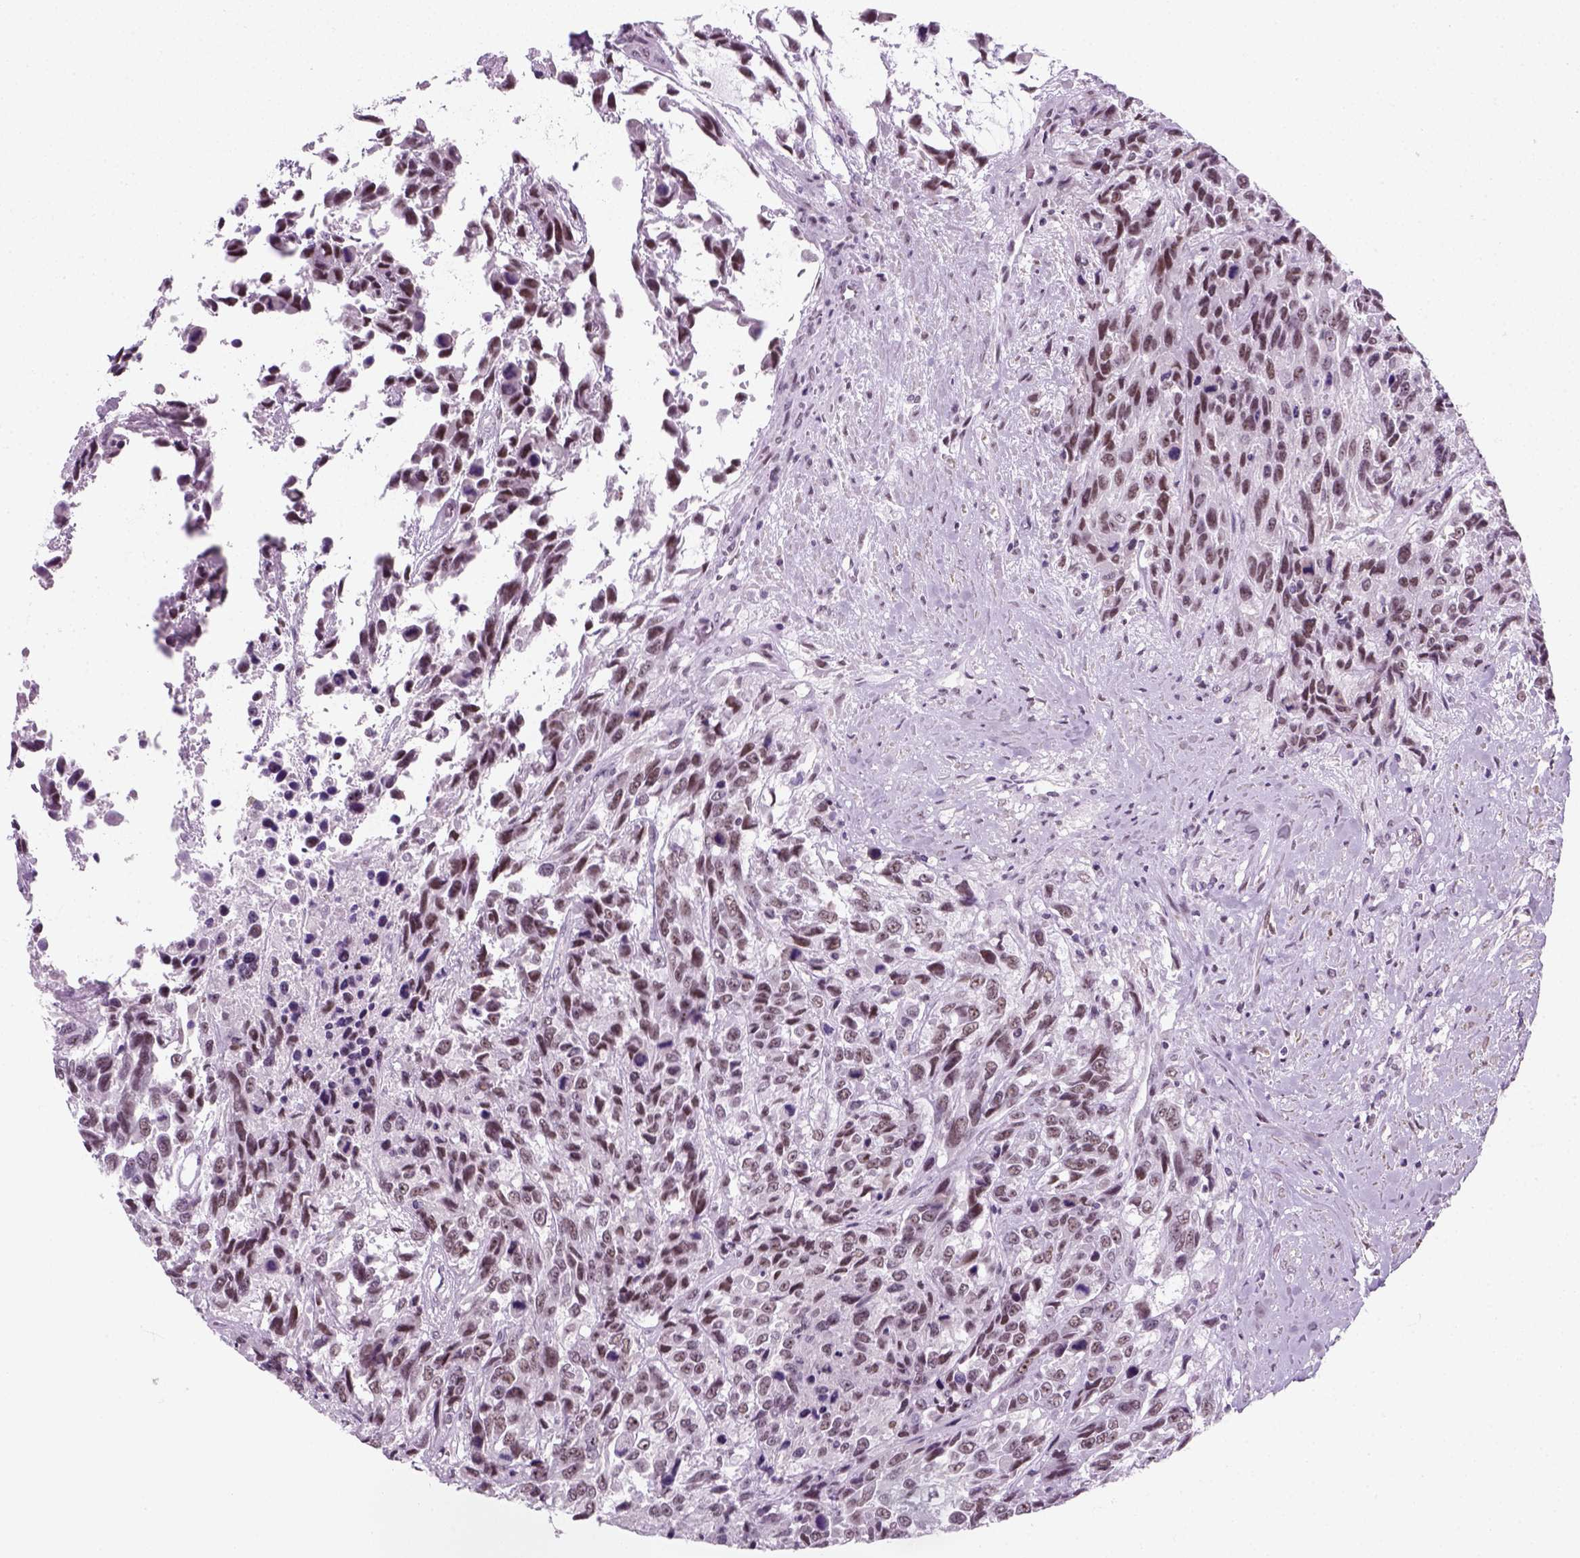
{"staining": {"intensity": "weak", "quantity": ">75%", "location": "nuclear"}, "tissue": "urothelial cancer", "cell_type": "Tumor cells", "image_type": "cancer", "snomed": [{"axis": "morphology", "description": "Urothelial carcinoma, High grade"}, {"axis": "topography", "description": "Urinary bladder"}], "caption": "DAB (3,3'-diaminobenzidine) immunohistochemical staining of human urothelial carcinoma (high-grade) exhibits weak nuclear protein positivity in approximately >75% of tumor cells.", "gene": "ZNF865", "patient": {"sex": "female", "age": 70}}